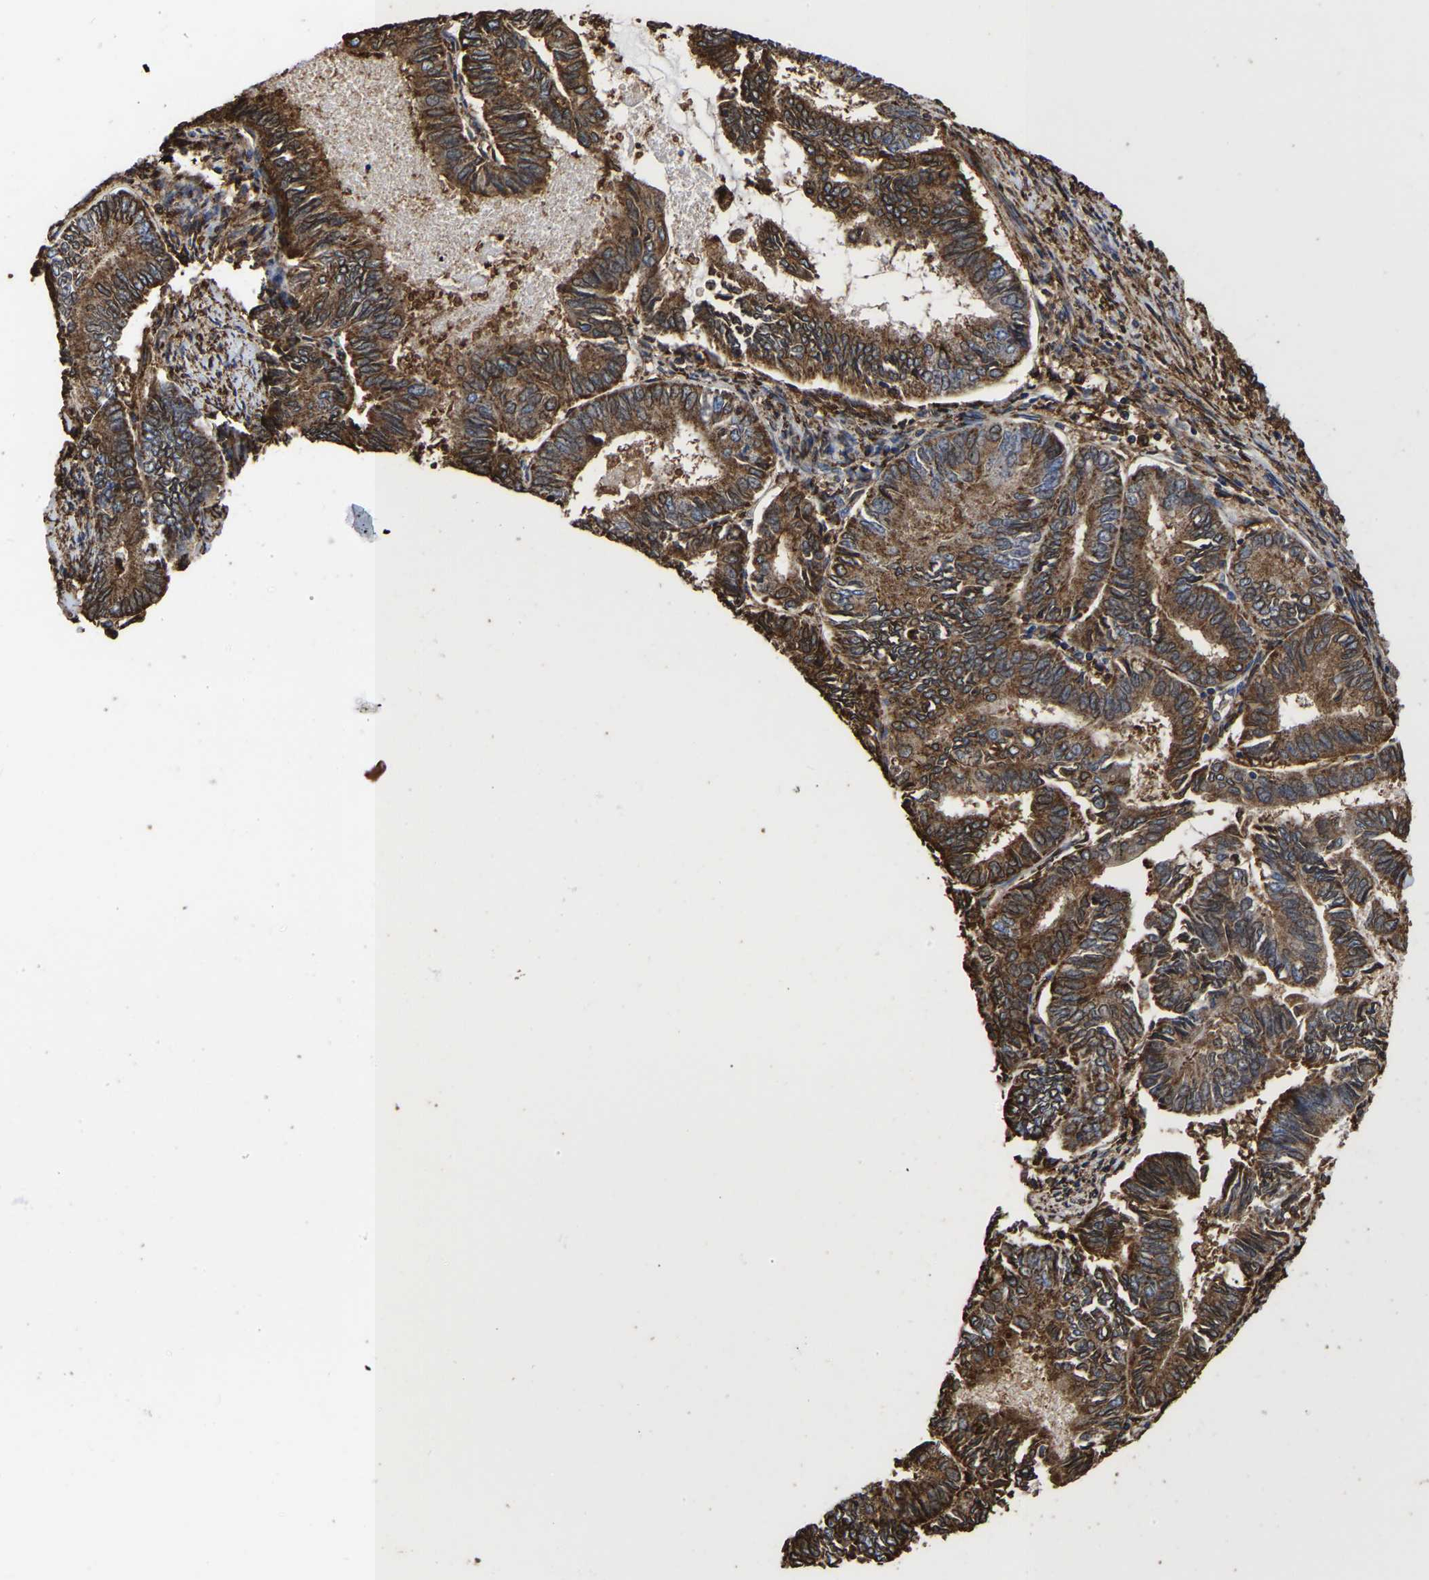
{"staining": {"intensity": "strong", "quantity": ">75%", "location": "cytoplasmic/membranous"}, "tissue": "endometrial cancer", "cell_type": "Tumor cells", "image_type": "cancer", "snomed": [{"axis": "morphology", "description": "Adenocarcinoma, NOS"}, {"axis": "topography", "description": "Endometrium"}], "caption": "Brown immunohistochemical staining in human endometrial cancer reveals strong cytoplasmic/membranous expression in approximately >75% of tumor cells. The staining was performed using DAB (3,3'-diaminobenzidine) to visualize the protein expression in brown, while the nuclei were stained in blue with hematoxylin (Magnification: 20x).", "gene": "LIF", "patient": {"sex": "female", "age": 86}}